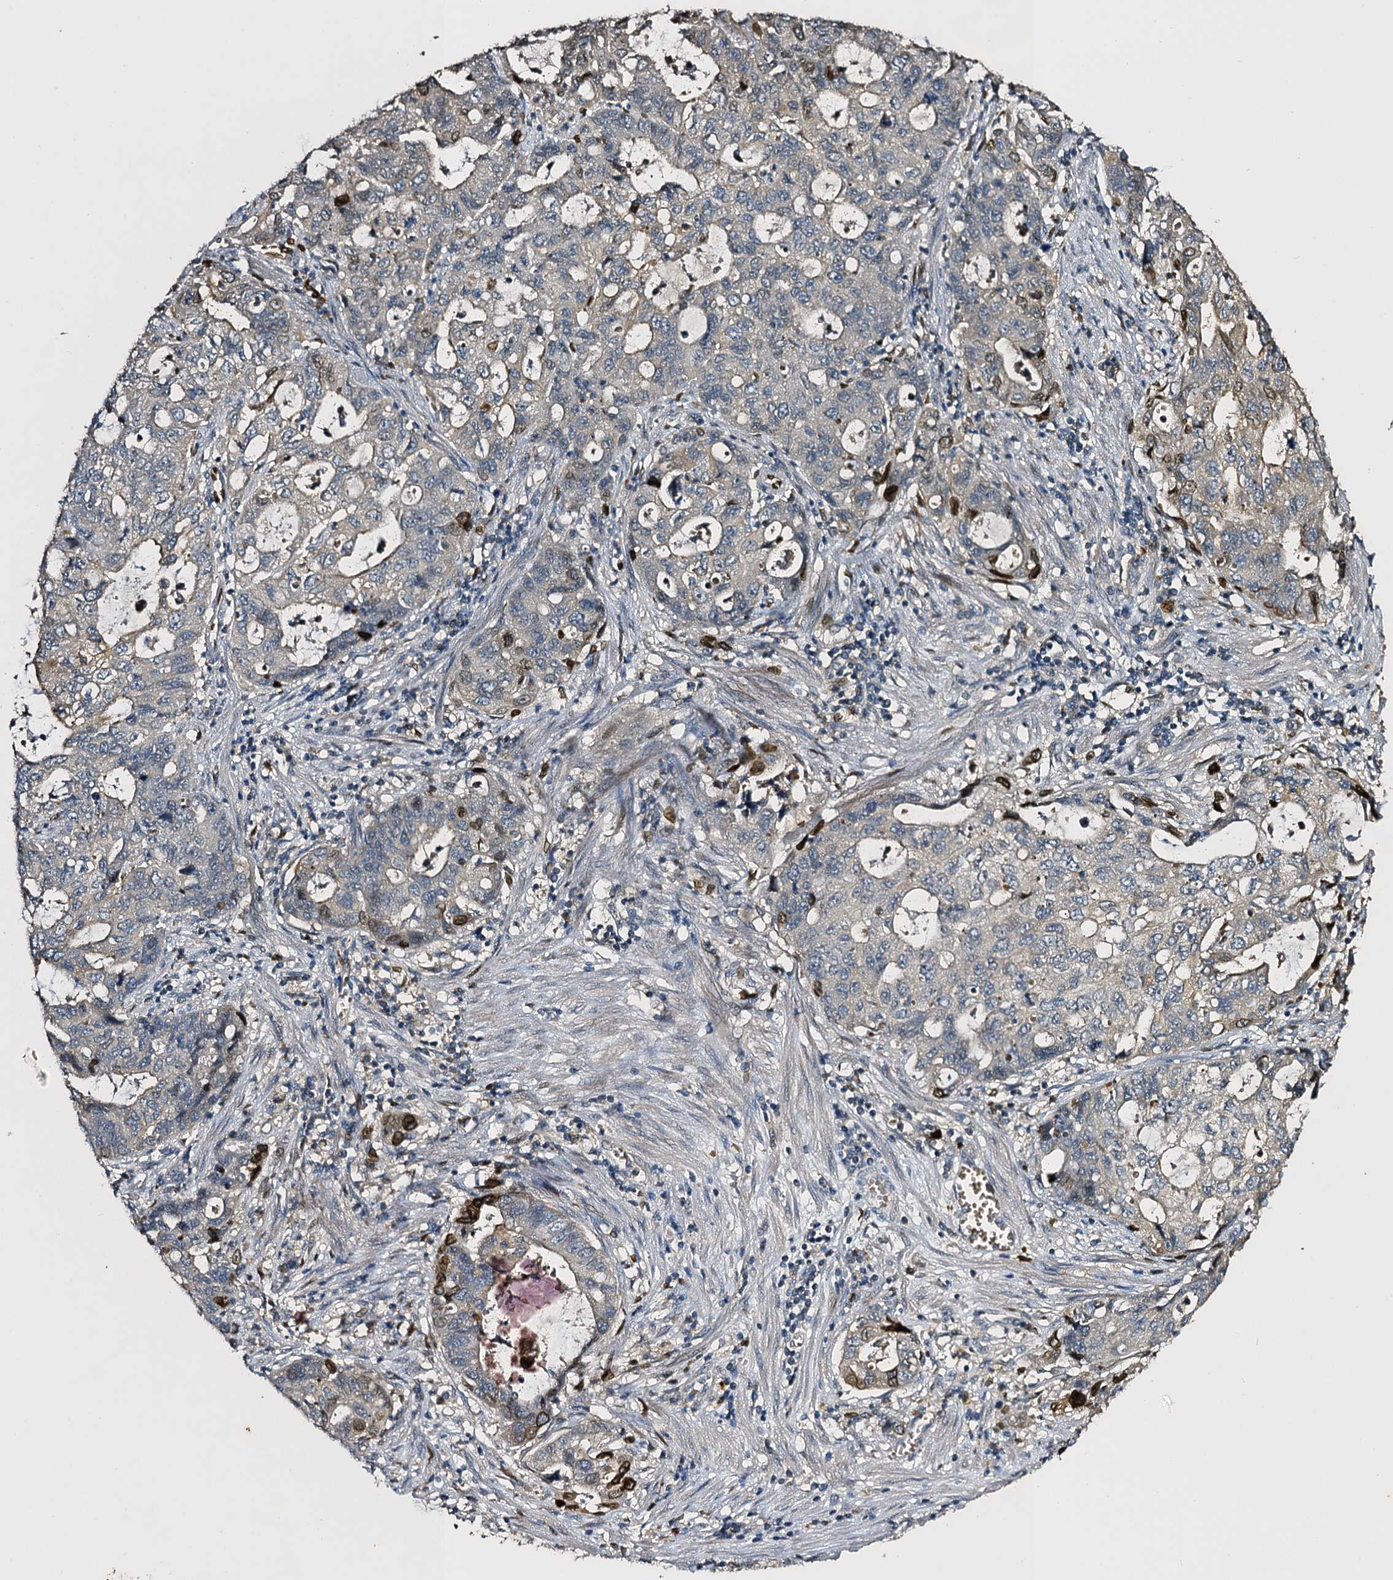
{"staining": {"intensity": "moderate", "quantity": "<25%", "location": "nuclear"}, "tissue": "stomach cancer", "cell_type": "Tumor cells", "image_type": "cancer", "snomed": [{"axis": "morphology", "description": "Adenocarcinoma, NOS"}, {"axis": "topography", "description": "Stomach, upper"}], "caption": "Protein expression analysis of human adenocarcinoma (stomach) reveals moderate nuclear positivity in about <25% of tumor cells.", "gene": "SLC11A2", "patient": {"sex": "female", "age": 52}}